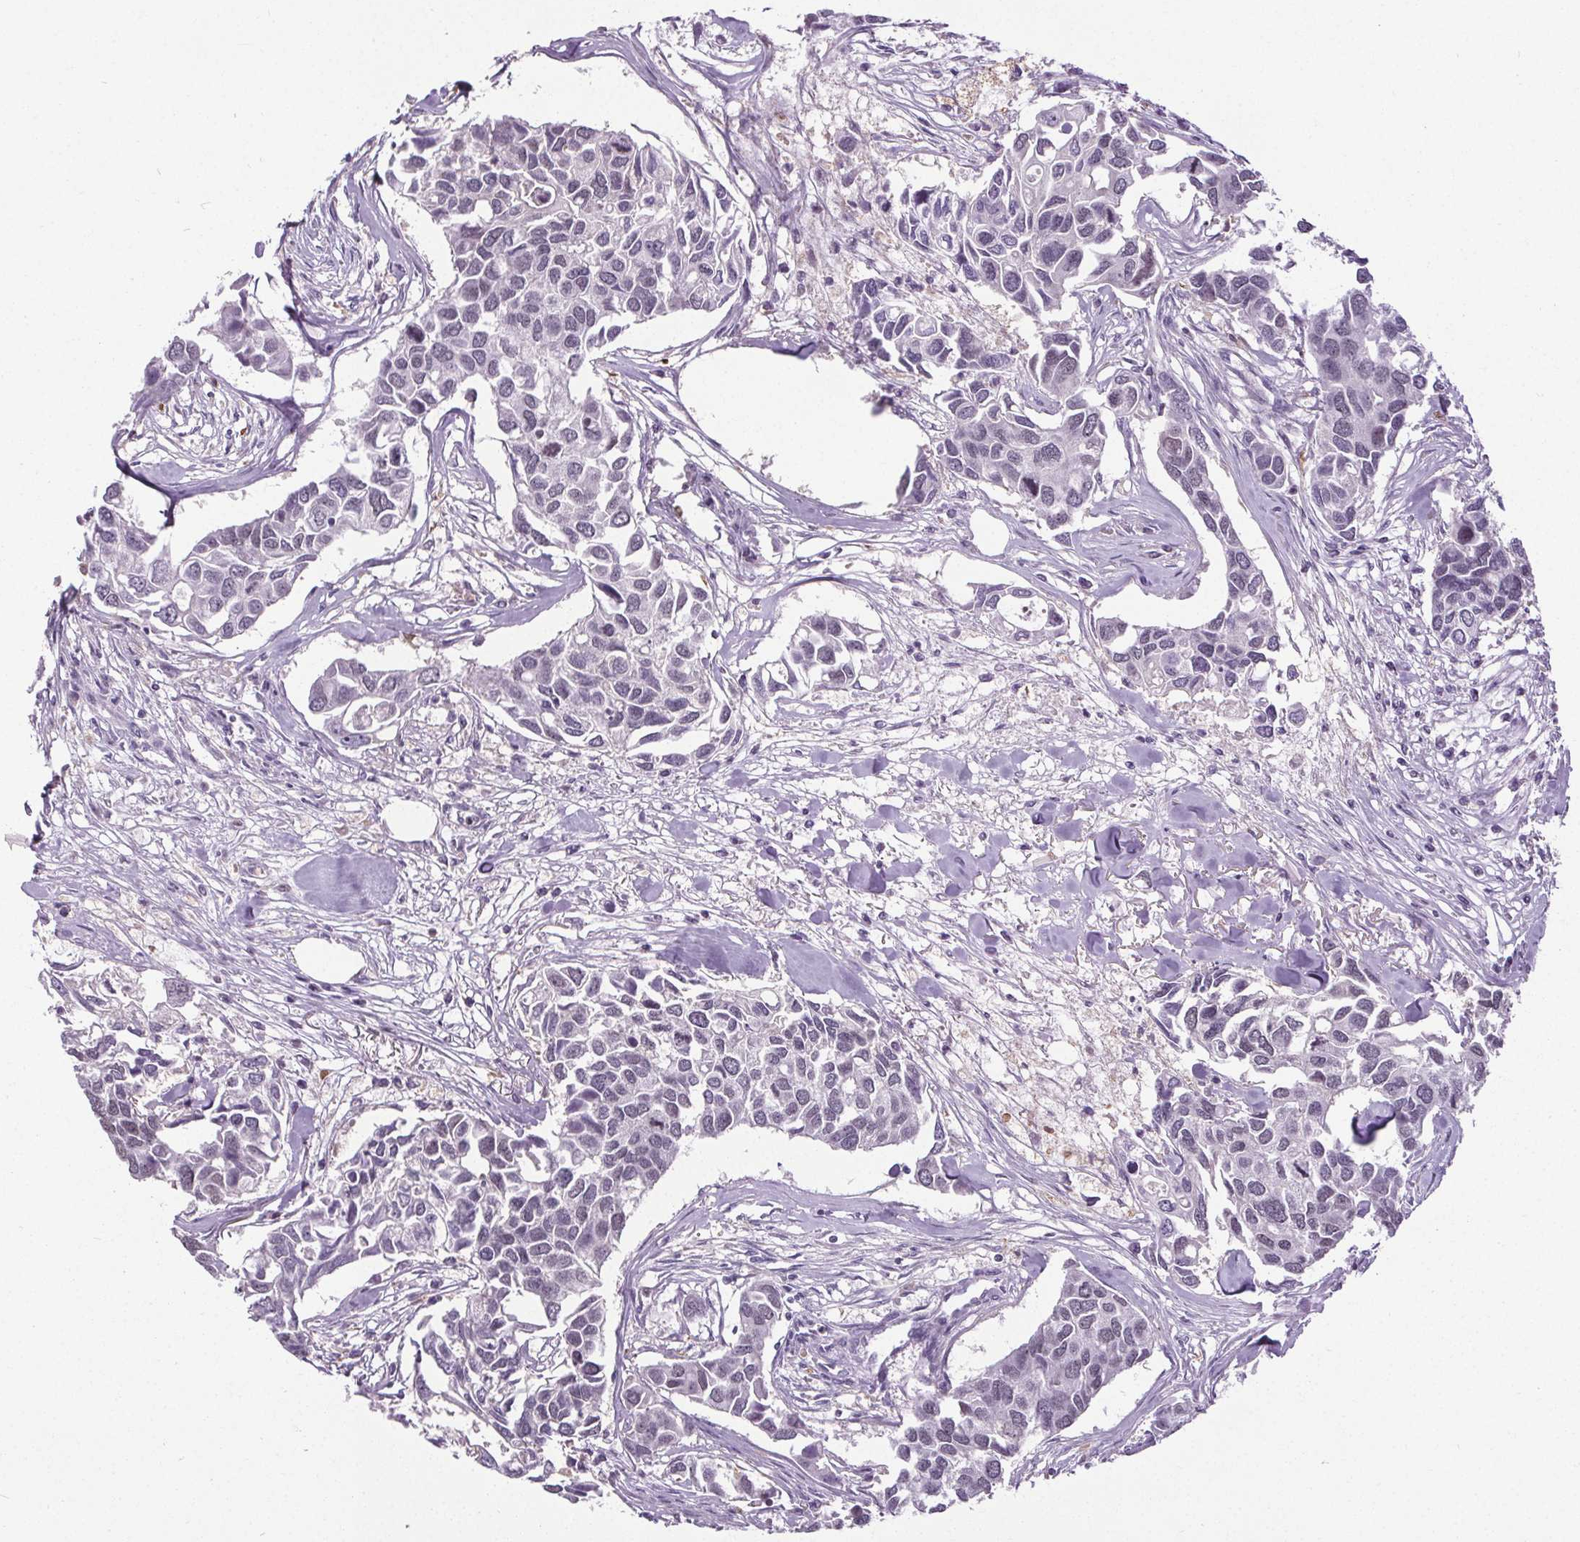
{"staining": {"intensity": "negative", "quantity": "none", "location": "none"}, "tissue": "breast cancer", "cell_type": "Tumor cells", "image_type": "cancer", "snomed": [{"axis": "morphology", "description": "Duct carcinoma"}, {"axis": "topography", "description": "Breast"}], "caption": "A histopathology image of breast cancer (invasive ductal carcinoma) stained for a protein exhibits no brown staining in tumor cells.", "gene": "TMEM240", "patient": {"sex": "female", "age": 83}}